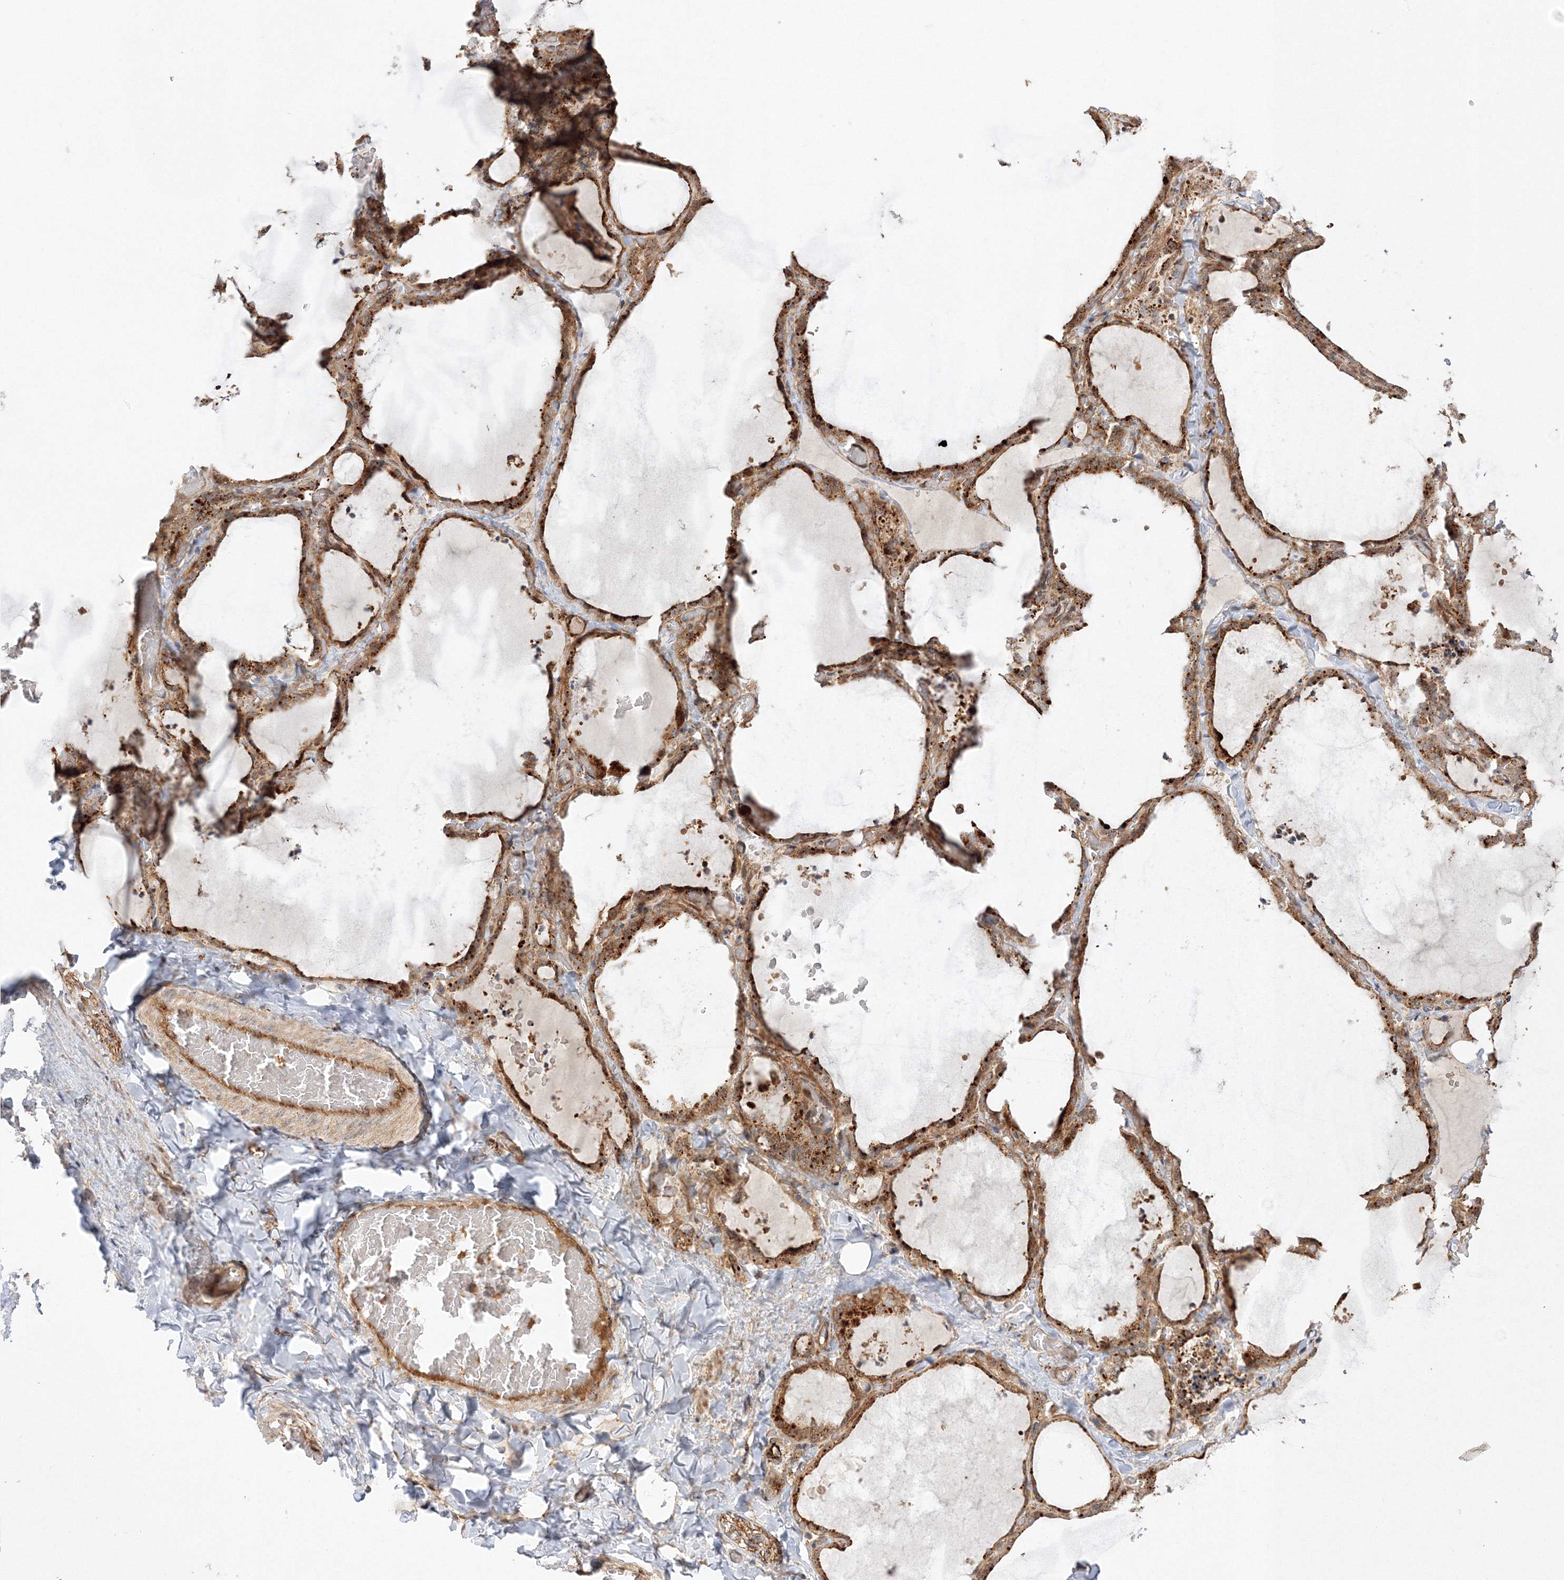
{"staining": {"intensity": "moderate", "quantity": ">75%", "location": "cytoplasmic/membranous,nuclear"}, "tissue": "thyroid gland", "cell_type": "Glandular cells", "image_type": "normal", "snomed": [{"axis": "morphology", "description": "Normal tissue, NOS"}, {"axis": "topography", "description": "Thyroid gland"}], "caption": "A brown stain highlights moderate cytoplasmic/membranous,nuclear staining of a protein in glandular cells of normal human thyroid gland. The staining was performed using DAB to visualize the protein expression in brown, while the nuclei were stained in blue with hematoxylin (Magnification: 20x).", "gene": "NPM3", "patient": {"sex": "female", "age": 22}}